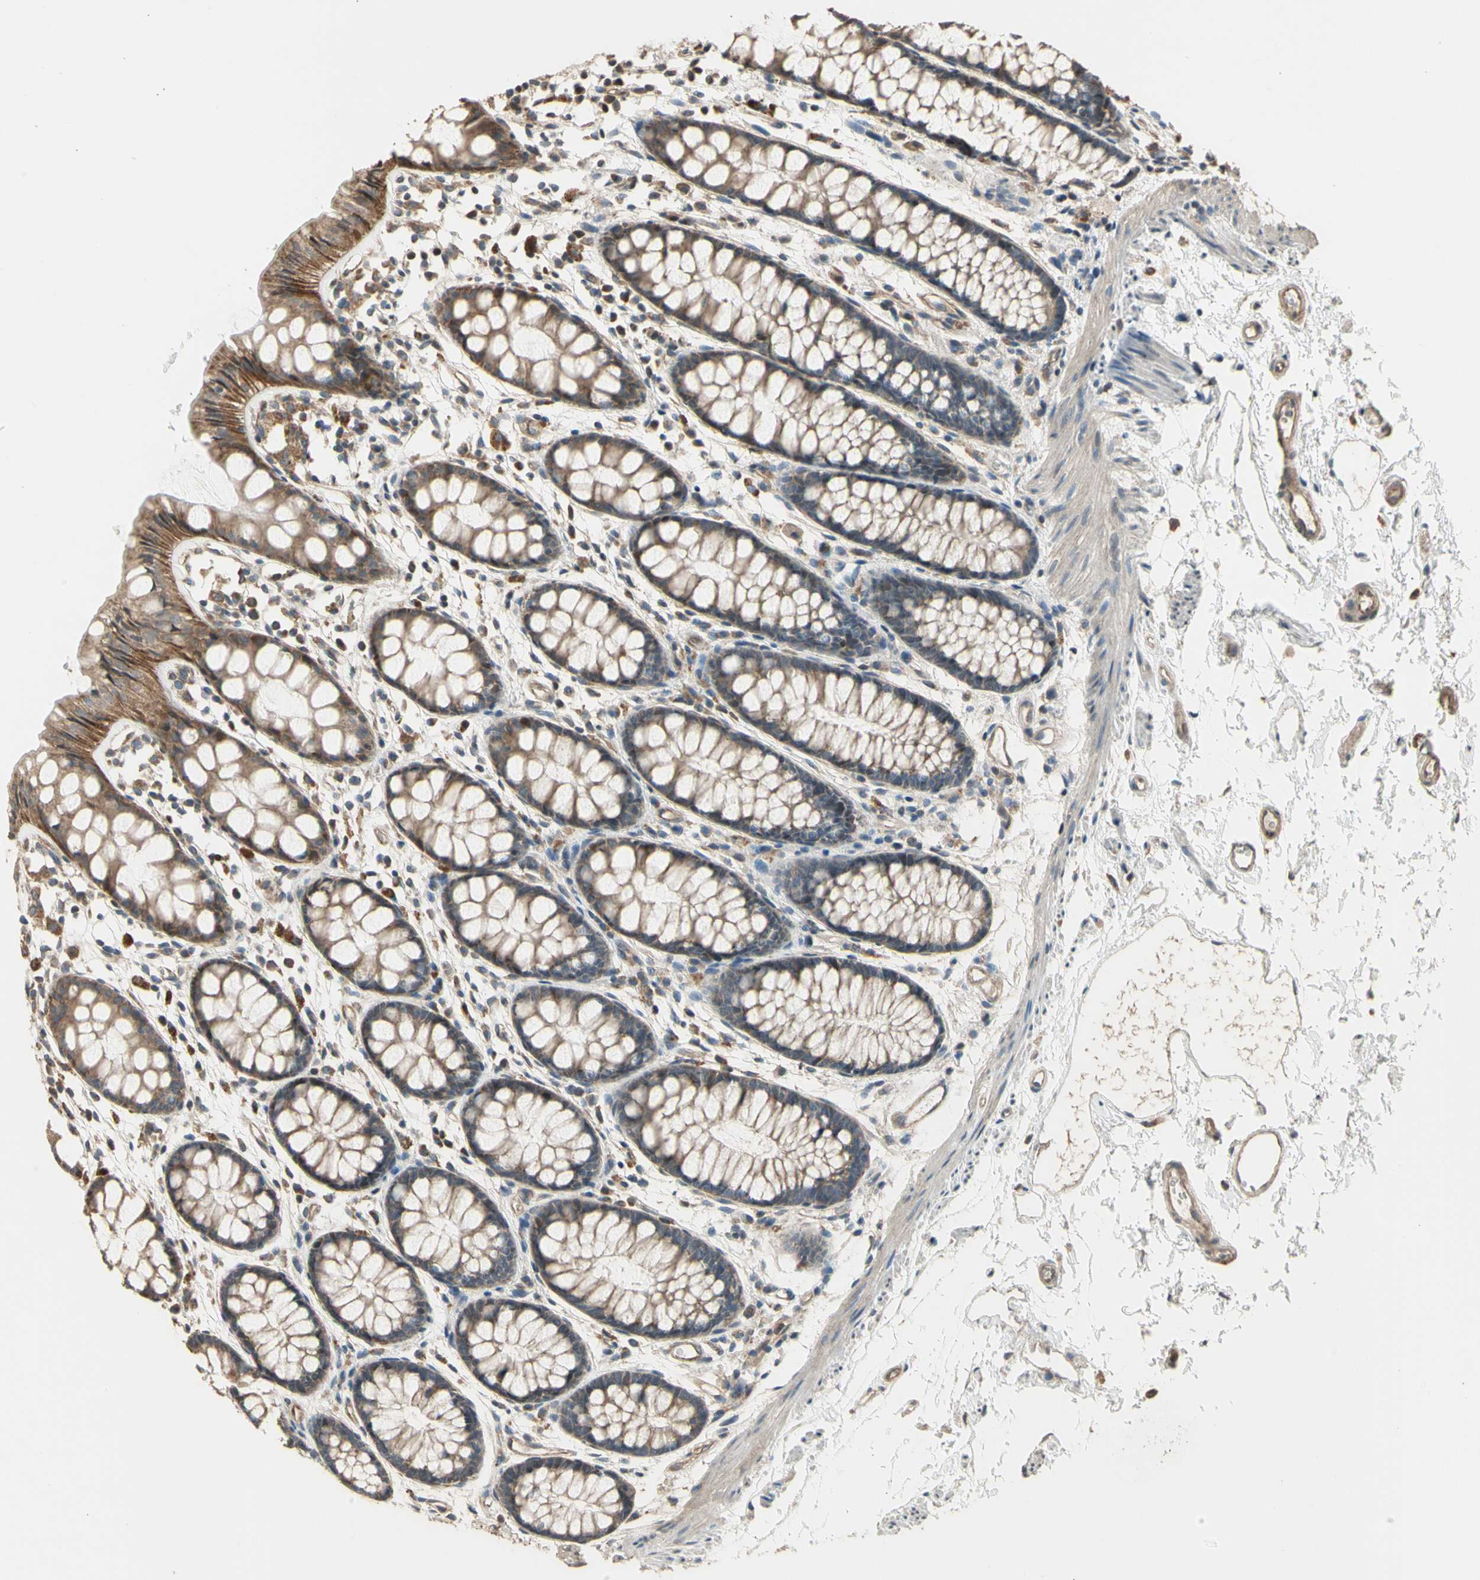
{"staining": {"intensity": "moderate", "quantity": ">75%", "location": "cytoplasmic/membranous"}, "tissue": "rectum", "cell_type": "Glandular cells", "image_type": "normal", "snomed": [{"axis": "morphology", "description": "Normal tissue, NOS"}, {"axis": "topography", "description": "Rectum"}], "caption": "IHC micrograph of unremarkable rectum: human rectum stained using immunohistochemistry (IHC) displays medium levels of moderate protein expression localized specifically in the cytoplasmic/membranous of glandular cells, appearing as a cytoplasmic/membranous brown color.", "gene": "EFNB2", "patient": {"sex": "female", "age": 66}}